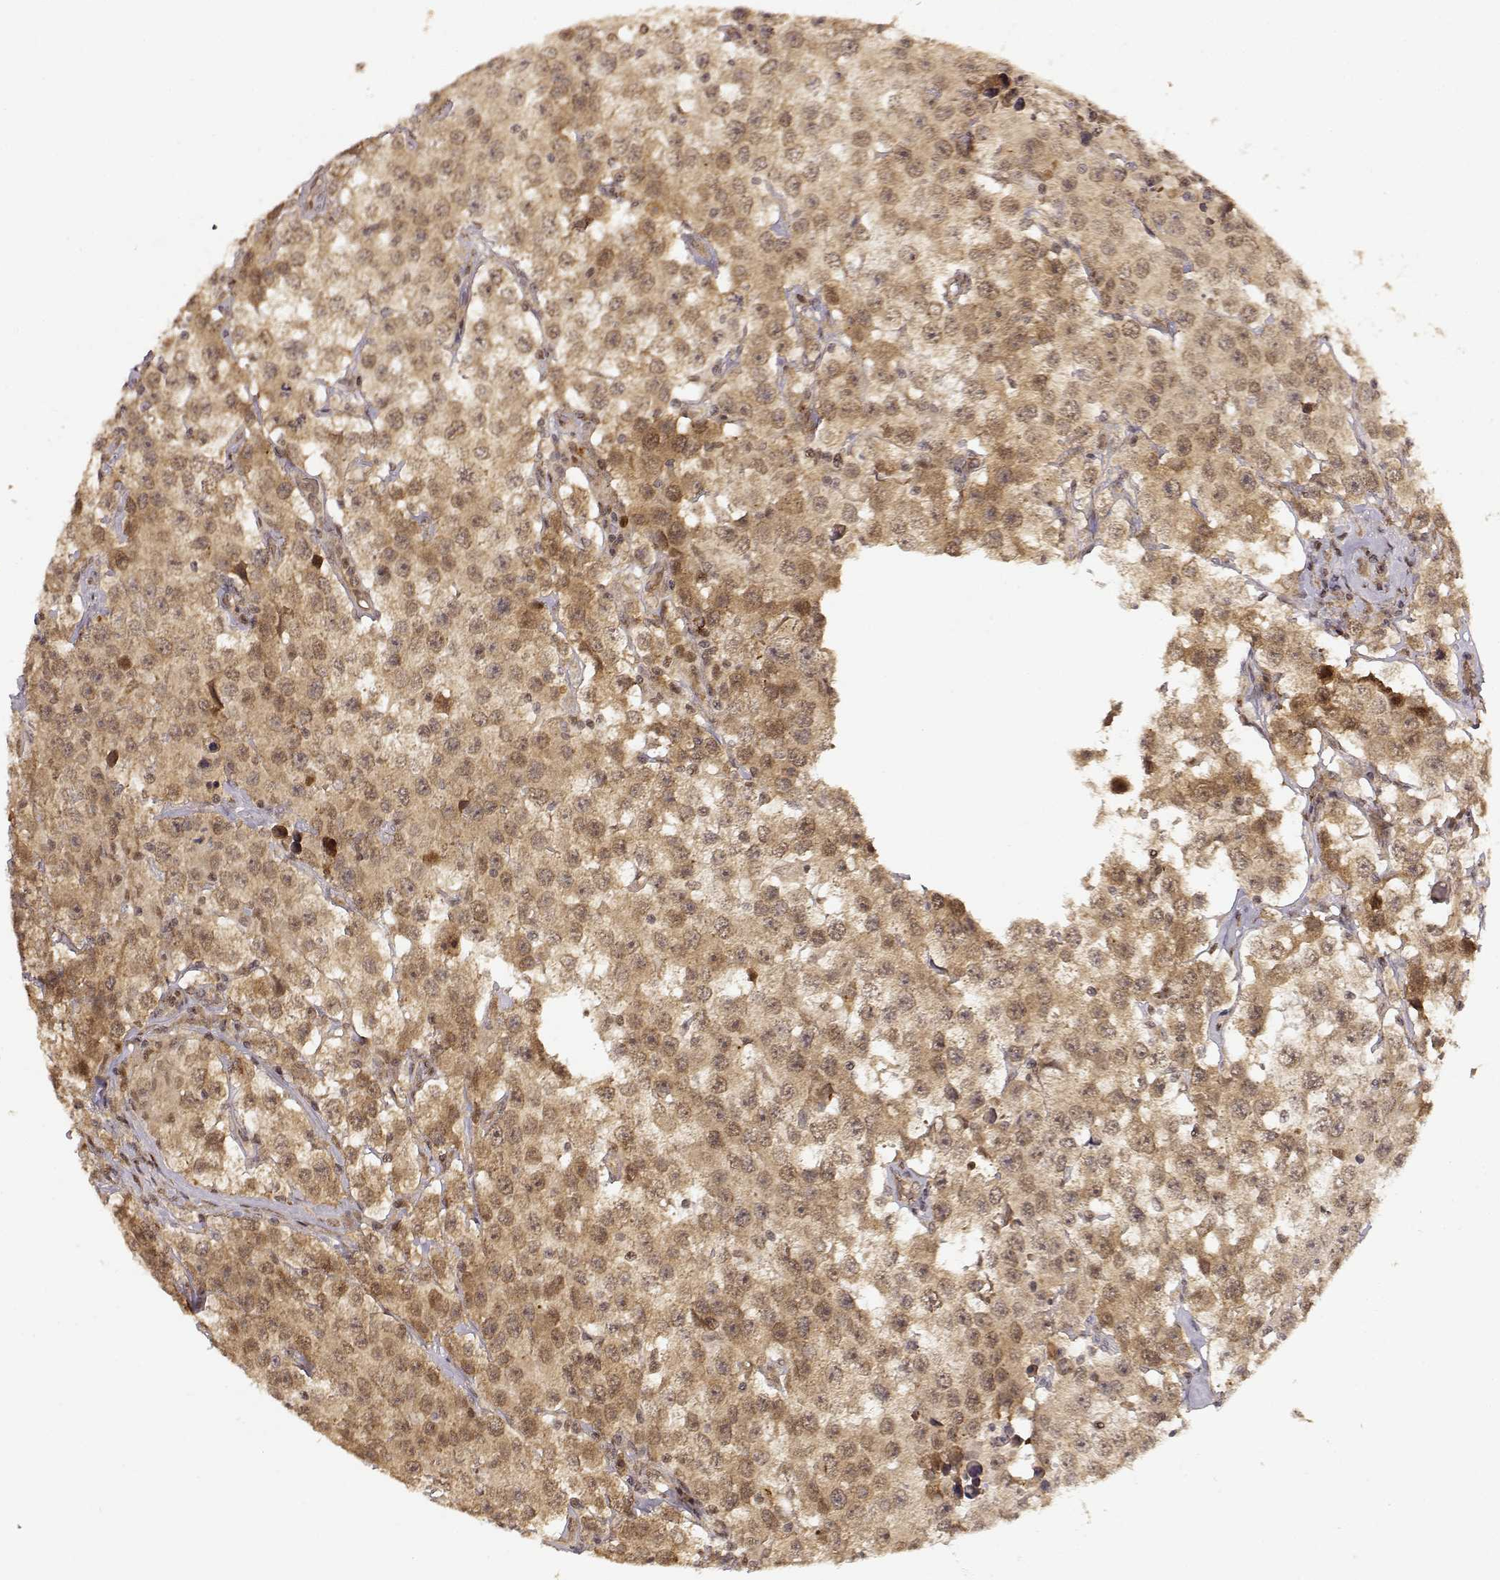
{"staining": {"intensity": "weak", "quantity": ">75%", "location": "cytoplasmic/membranous,nuclear"}, "tissue": "testis cancer", "cell_type": "Tumor cells", "image_type": "cancer", "snomed": [{"axis": "morphology", "description": "Seminoma, NOS"}, {"axis": "topography", "description": "Testis"}], "caption": "This histopathology image demonstrates immunohistochemistry staining of human testis cancer (seminoma), with low weak cytoplasmic/membranous and nuclear staining in about >75% of tumor cells.", "gene": "MAEA", "patient": {"sex": "male", "age": 52}}